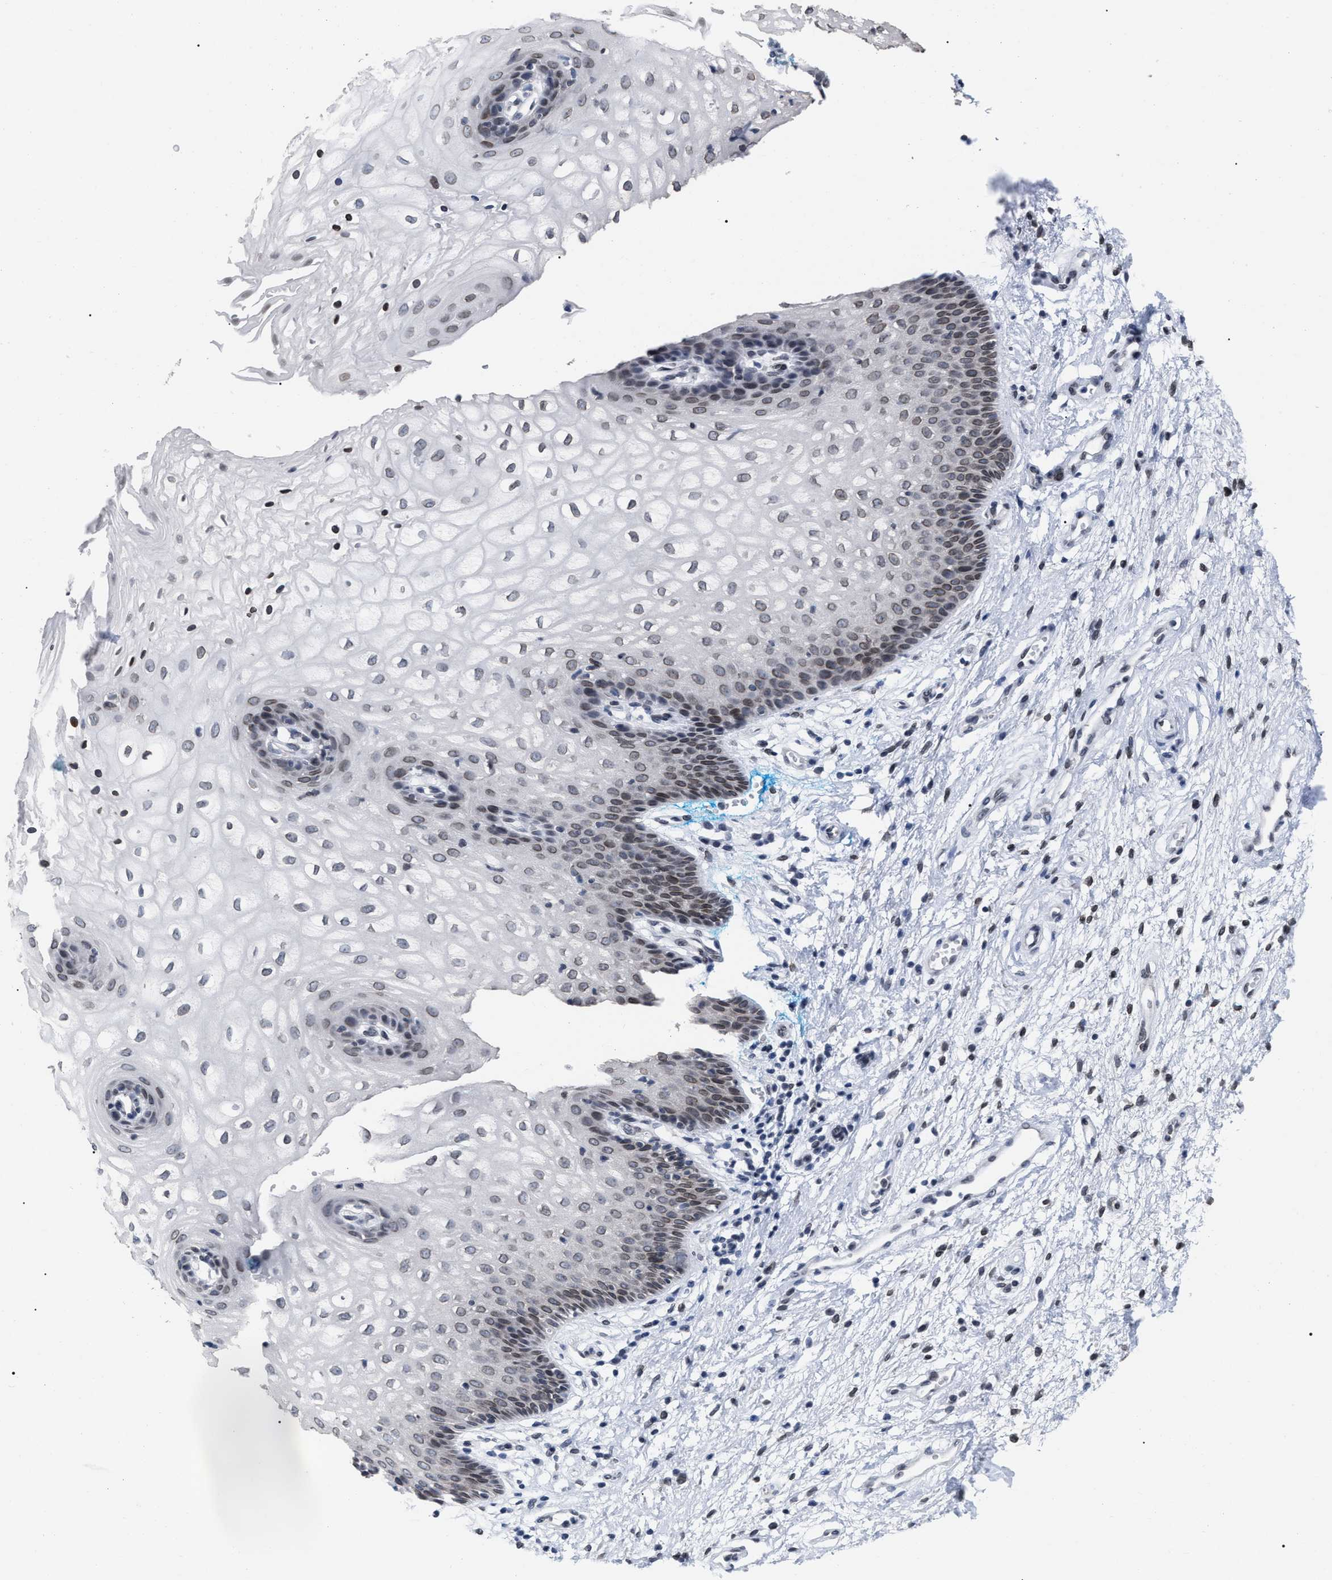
{"staining": {"intensity": "moderate", "quantity": "<25%", "location": "cytoplasmic/membranous,nuclear"}, "tissue": "vagina", "cell_type": "Squamous epithelial cells", "image_type": "normal", "snomed": [{"axis": "morphology", "description": "Normal tissue, NOS"}, {"axis": "topography", "description": "Vagina"}], "caption": "A photomicrograph of vagina stained for a protein reveals moderate cytoplasmic/membranous,nuclear brown staining in squamous epithelial cells. (Brightfield microscopy of DAB IHC at high magnification).", "gene": "TPR", "patient": {"sex": "female", "age": 34}}